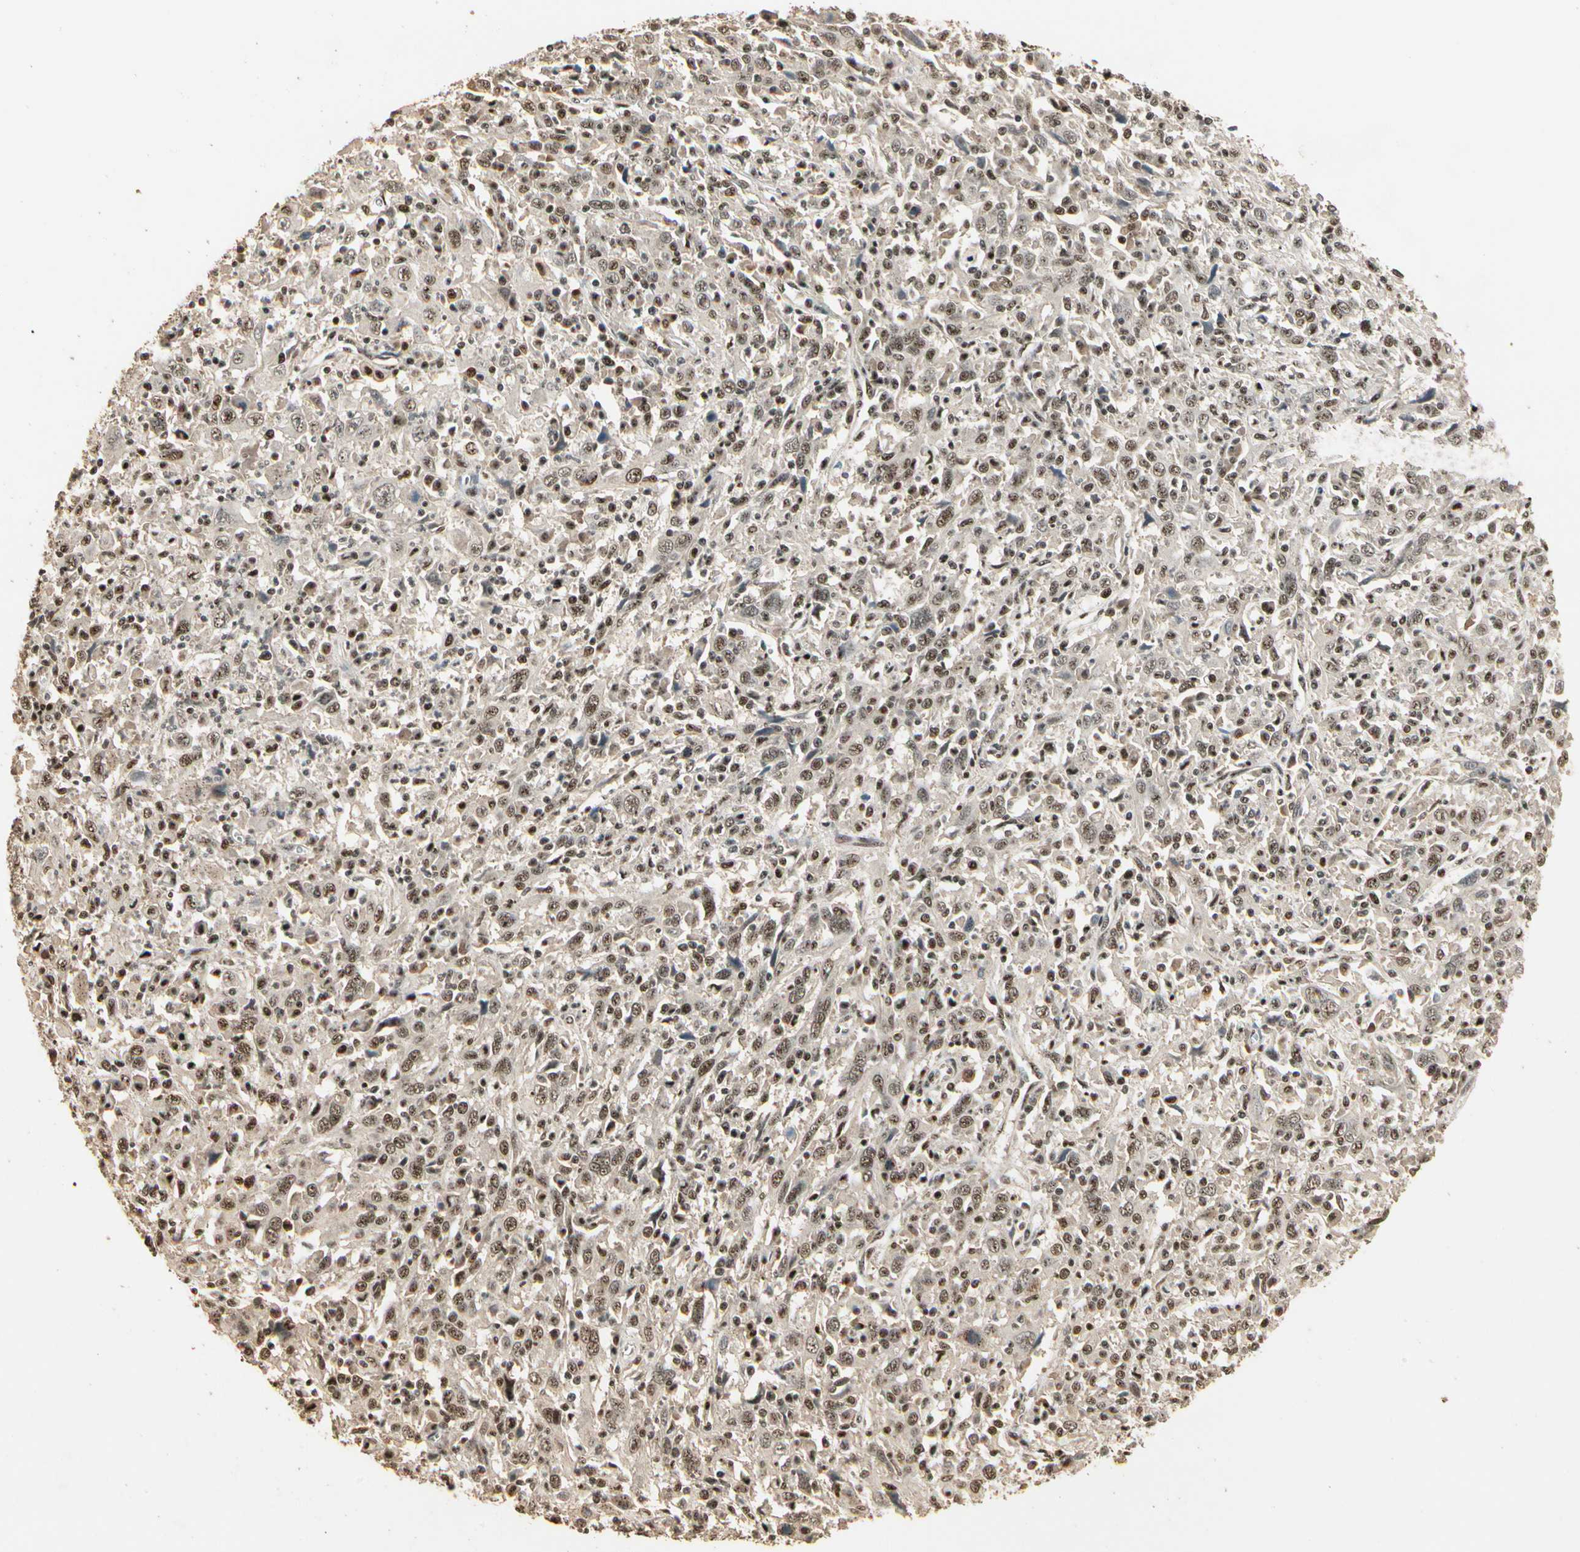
{"staining": {"intensity": "moderate", "quantity": ">75%", "location": "nuclear"}, "tissue": "cervical cancer", "cell_type": "Tumor cells", "image_type": "cancer", "snomed": [{"axis": "morphology", "description": "Squamous cell carcinoma, NOS"}, {"axis": "topography", "description": "Cervix"}], "caption": "Protein staining displays moderate nuclear positivity in approximately >75% of tumor cells in cervical cancer (squamous cell carcinoma).", "gene": "RBM25", "patient": {"sex": "female", "age": 46}}